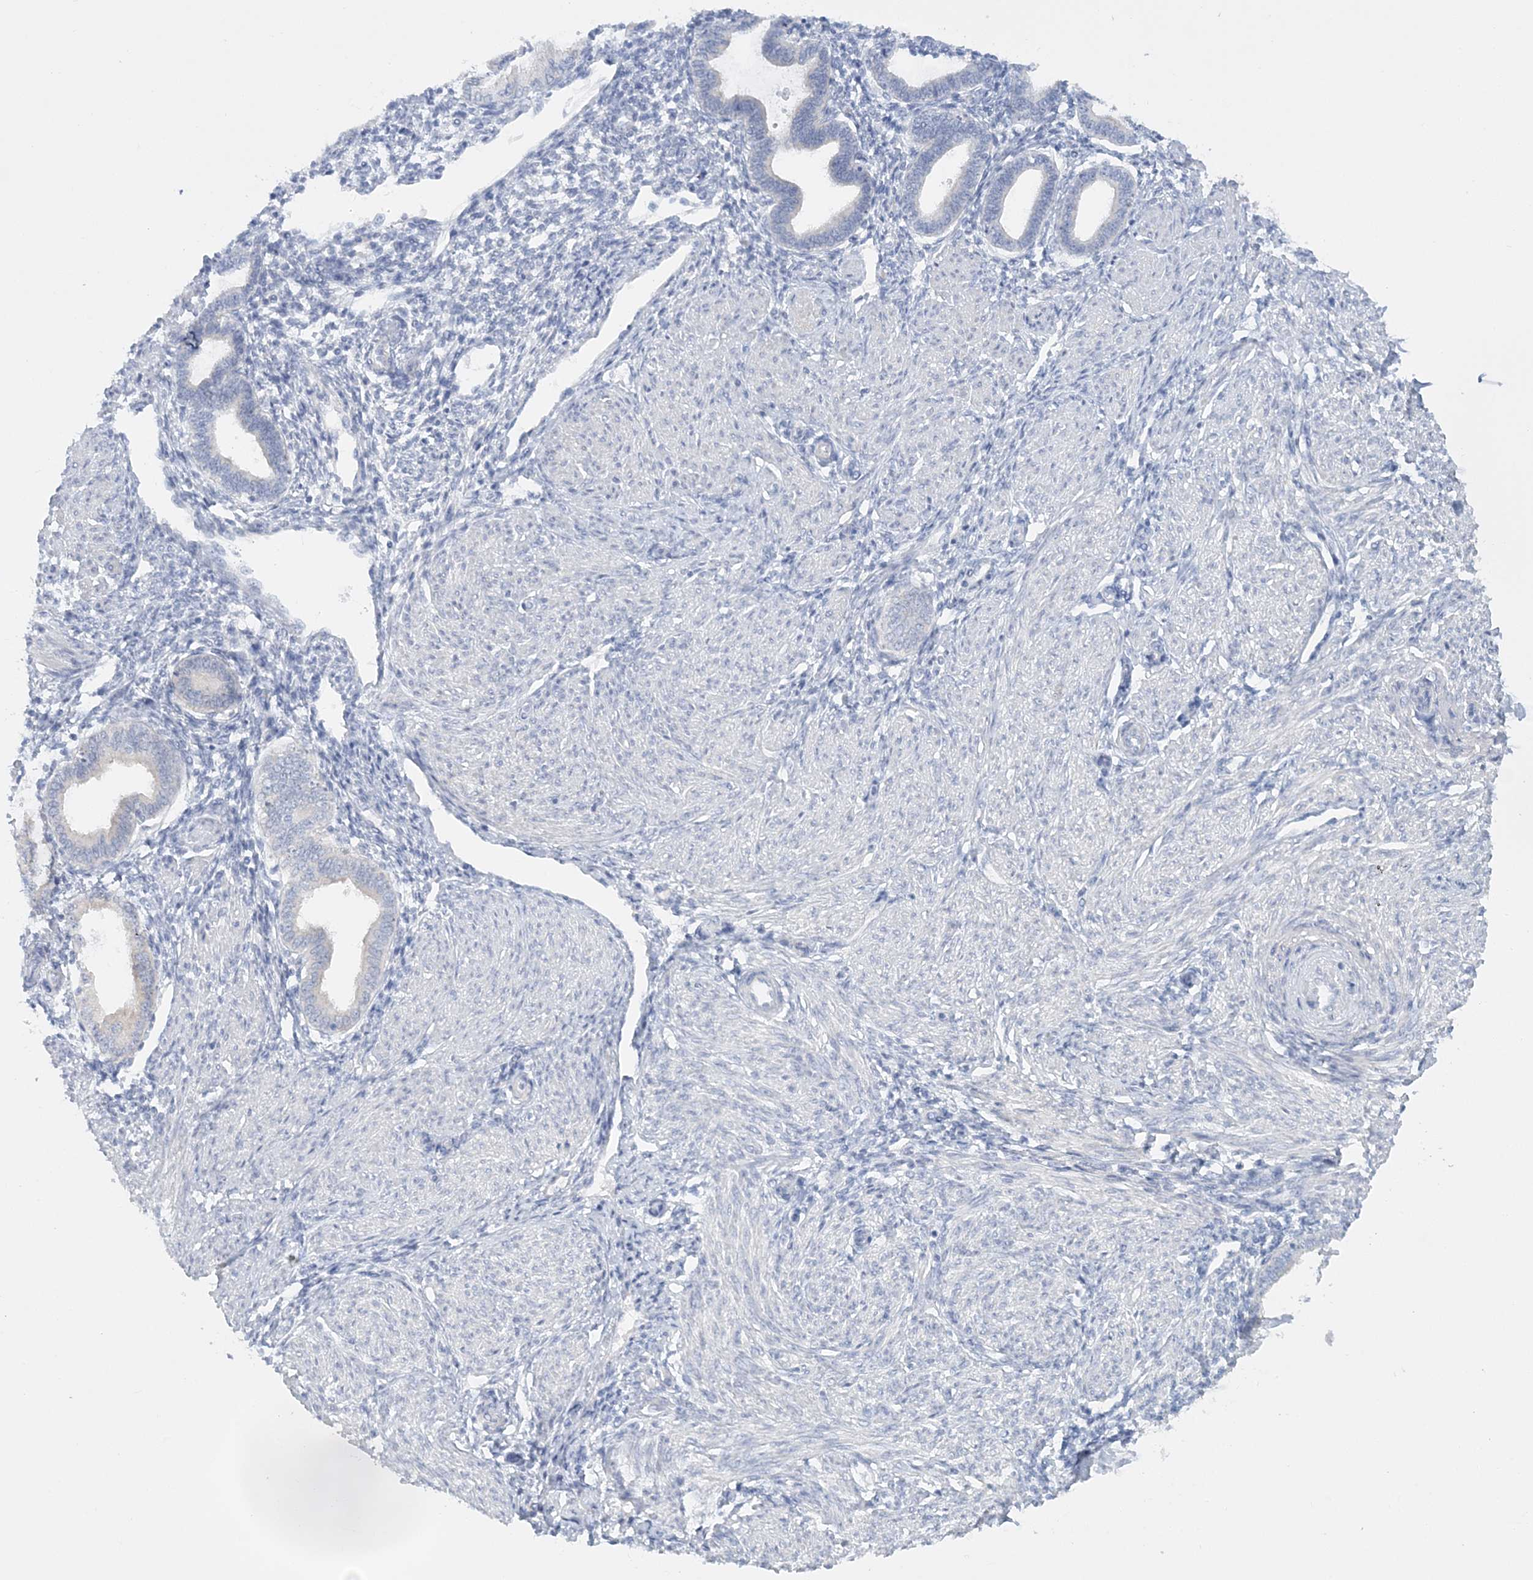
{"staining": {"intensity": "negative", "quantity": "none", "location": "none"}, "tissue": "endometrium", "cell_type": "Cells in endometrial stroma", "image_type": "normal", "snomed": [{"axis": "morphology", "description": "Normal tissue, NOS"}, {"axis": "topography", "description": "Endometrium"}], "caption": "Micrograph shows no protein positivity in cells in endometrial stroma of benign endometrium. (DAB (3,3'-diaminobenzidine) IHC with hematoxylin counter stain).", "gene": "ENSG00000288637", "patient": {"sex": "female", "age": 53}}